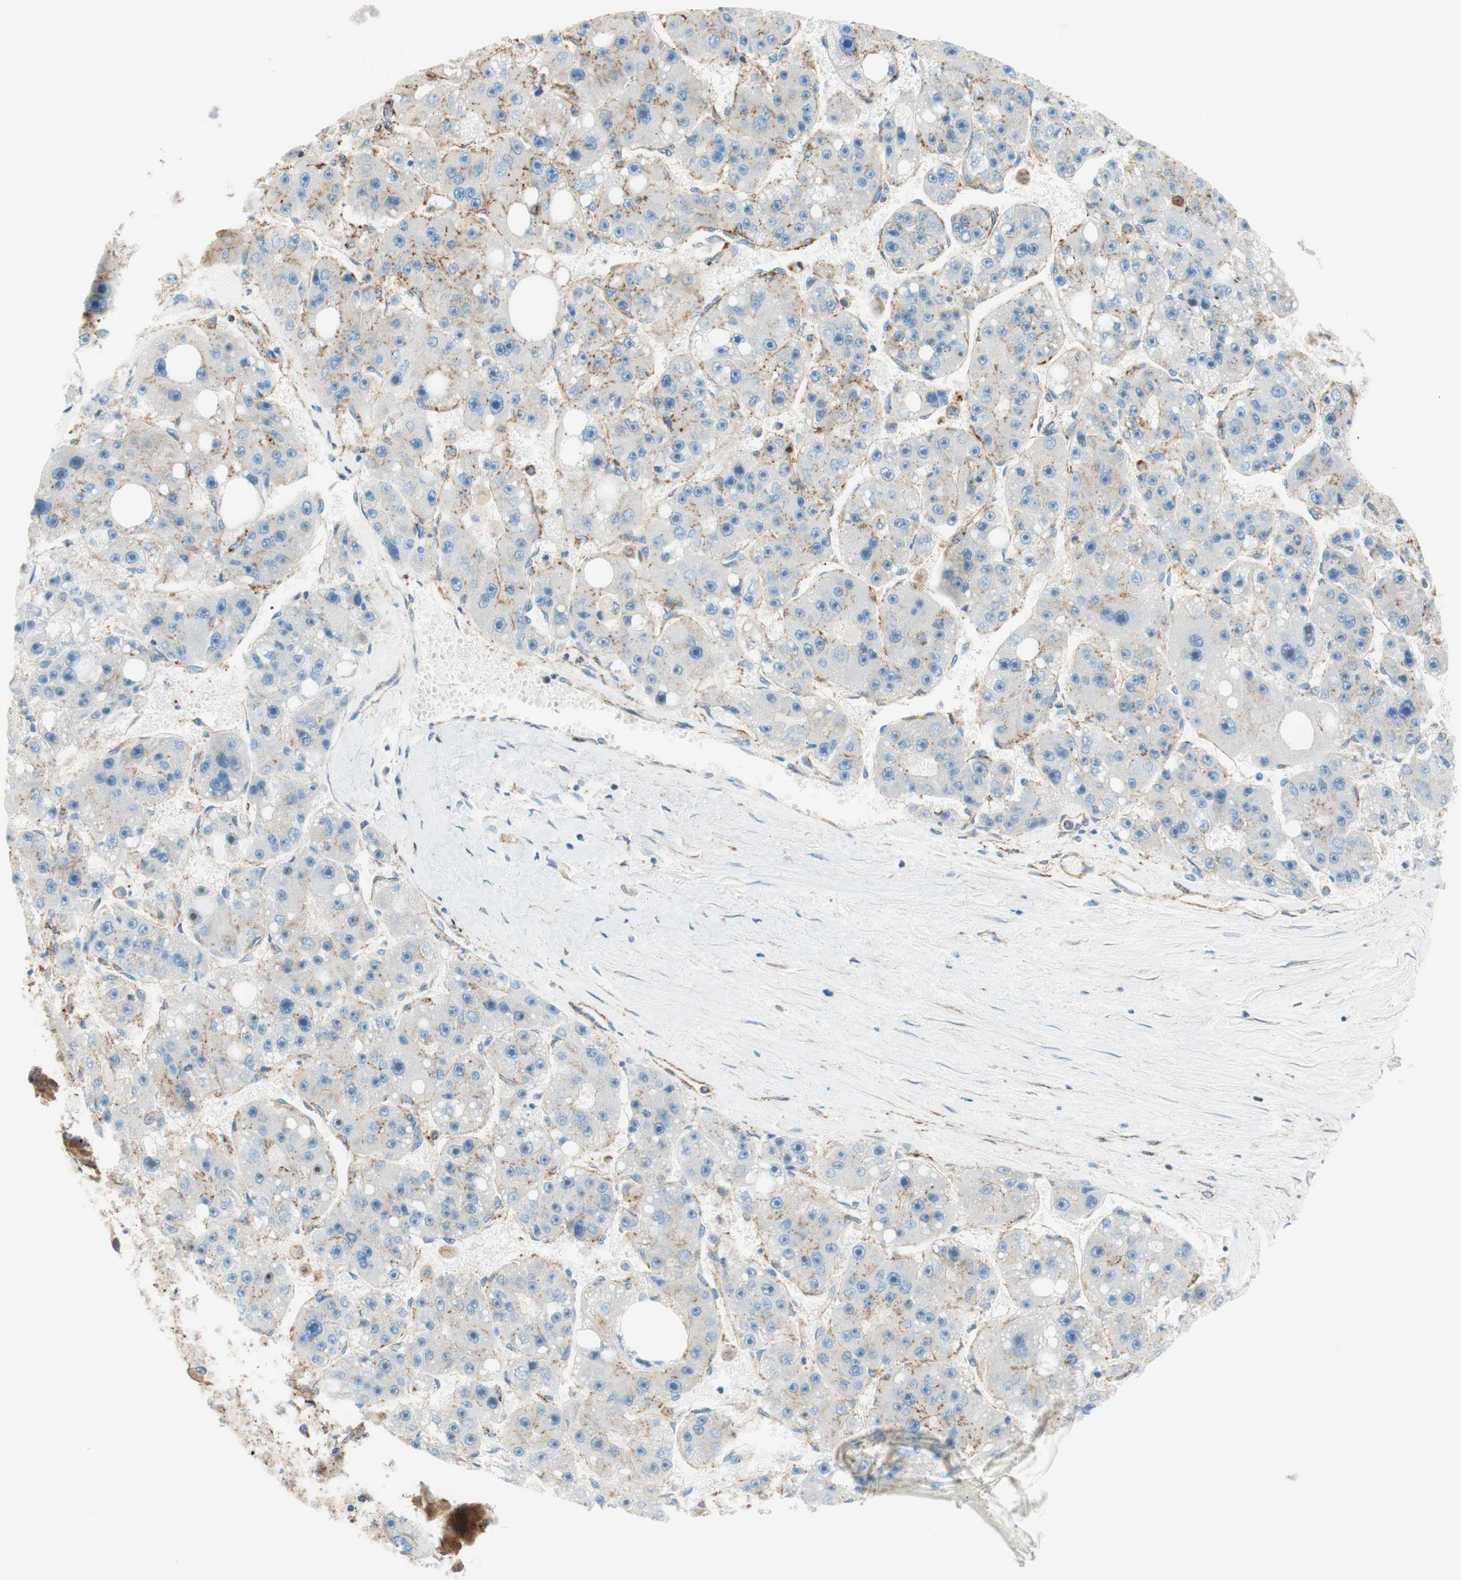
{"staining": {"intensity": "moderate", "quantity": "25%-75%", "location": "cytoplasmic/membranous"}, "tissue": "liver cancer", "cell_type": "Tumor cells", "image_type": "cancer", "snomed": [{"axis": "morphology", "description": "Carcinoma, Hepatocellular, NOS"}, {"axis": "topography", "description": "Liver"}], "caption": "A photomicrograph showing moderate cytoplasmic/membranous staining in approximately 25%-75% of tumor cells in hepatocellular carcinoma (liver), as visualized by brown immunohistochemical staining.", "gene": "VPS26A", "patient": {"sex": "female", "age": 61}}